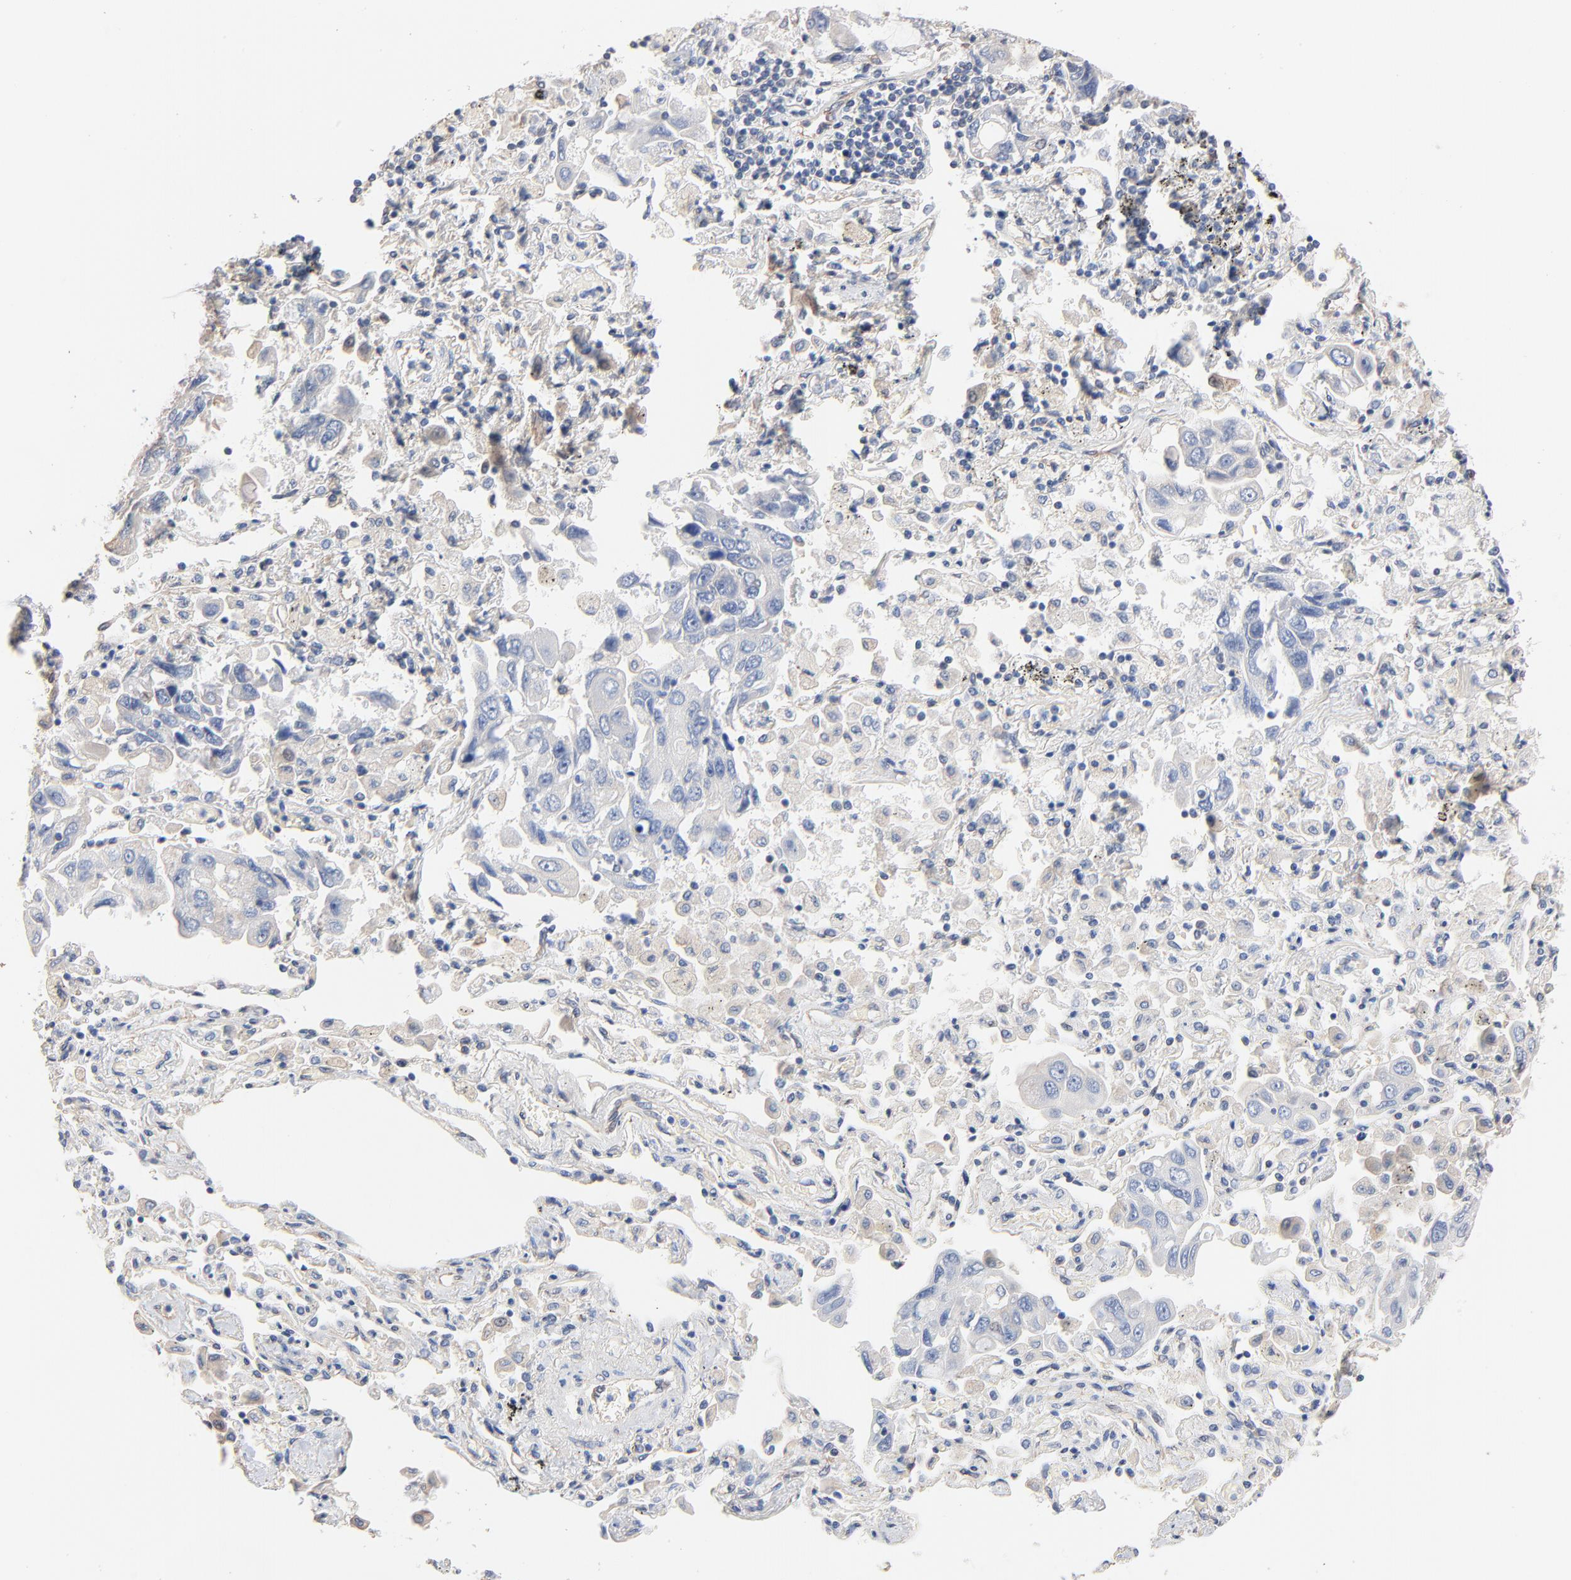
{"staining": {"intensity": "negative", "quantity": "none", "location": "none"}, "tissue": "lung cancer", "cell_type": "Tumor cells", "image_type": "cancer", "snomed": [{"axis": "morphology", "description": "Adenocarcinoma, NOS"}, {"axis": "topography", "description": "Lung"}], "caption": "IHC of adenocarcinoma (lung) exhibits no staining in tumor cells.", "gene": "ABCD4", "patient": {"sex": "male", "age": 64}}